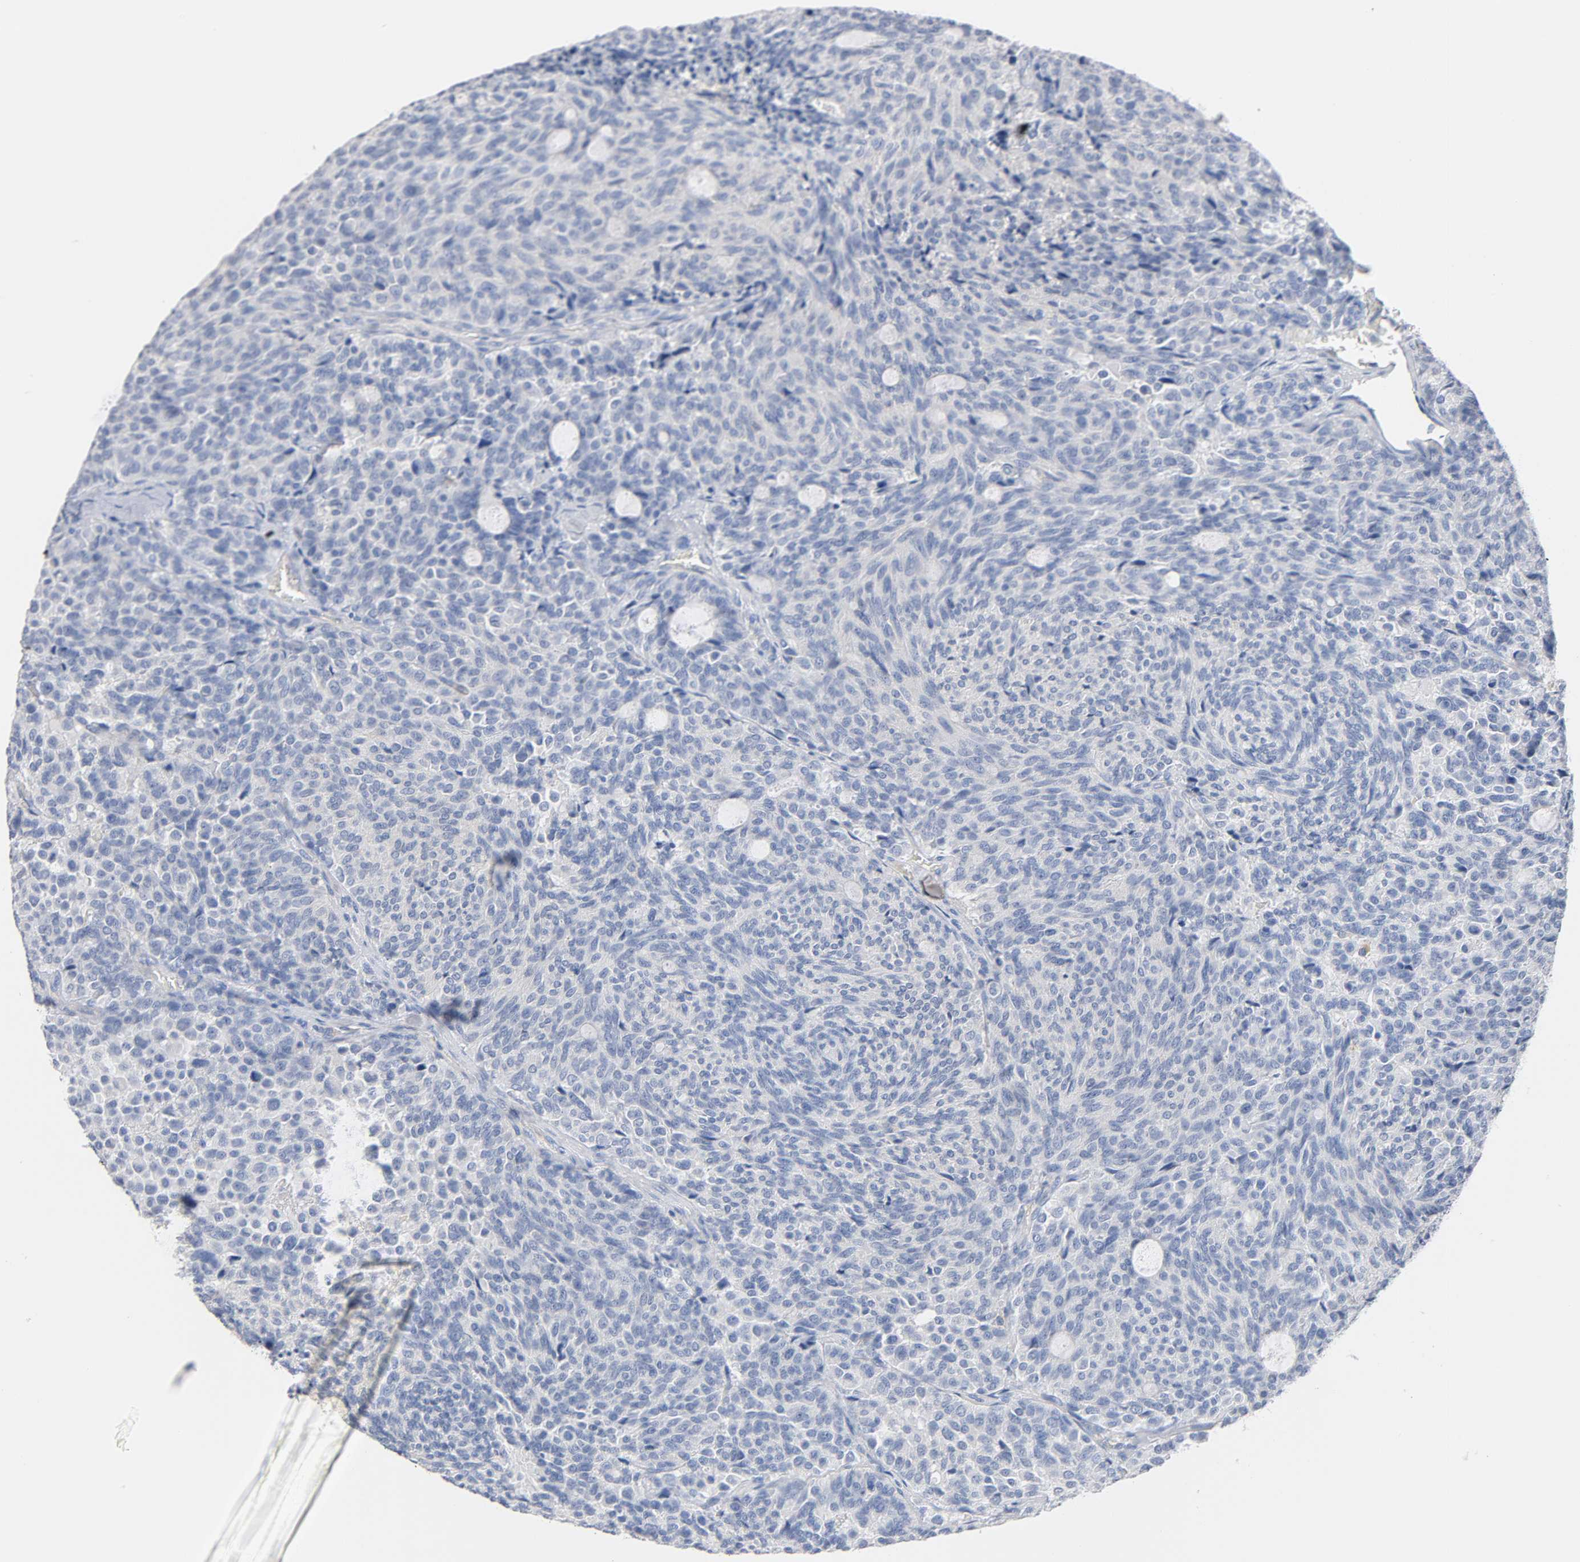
{"staining": {"intensity": "negative", "quantity": "none", "location": "none"}, "tissue": "carcinoid", "cell_type": "Tumor cells", "image_type": "cancer", "snomed": [{"axis": "morphology", "description": "Carcinoid, malignant, NOS"}, {"axis": "topography", "description": "Pancreas"}], "caption": "Immunohistochemical staining of human malignant carcinoid displays no significant staining in tumor cells.", "gene": "MALT1", "patient": {"sex": "female", "age": 54}}